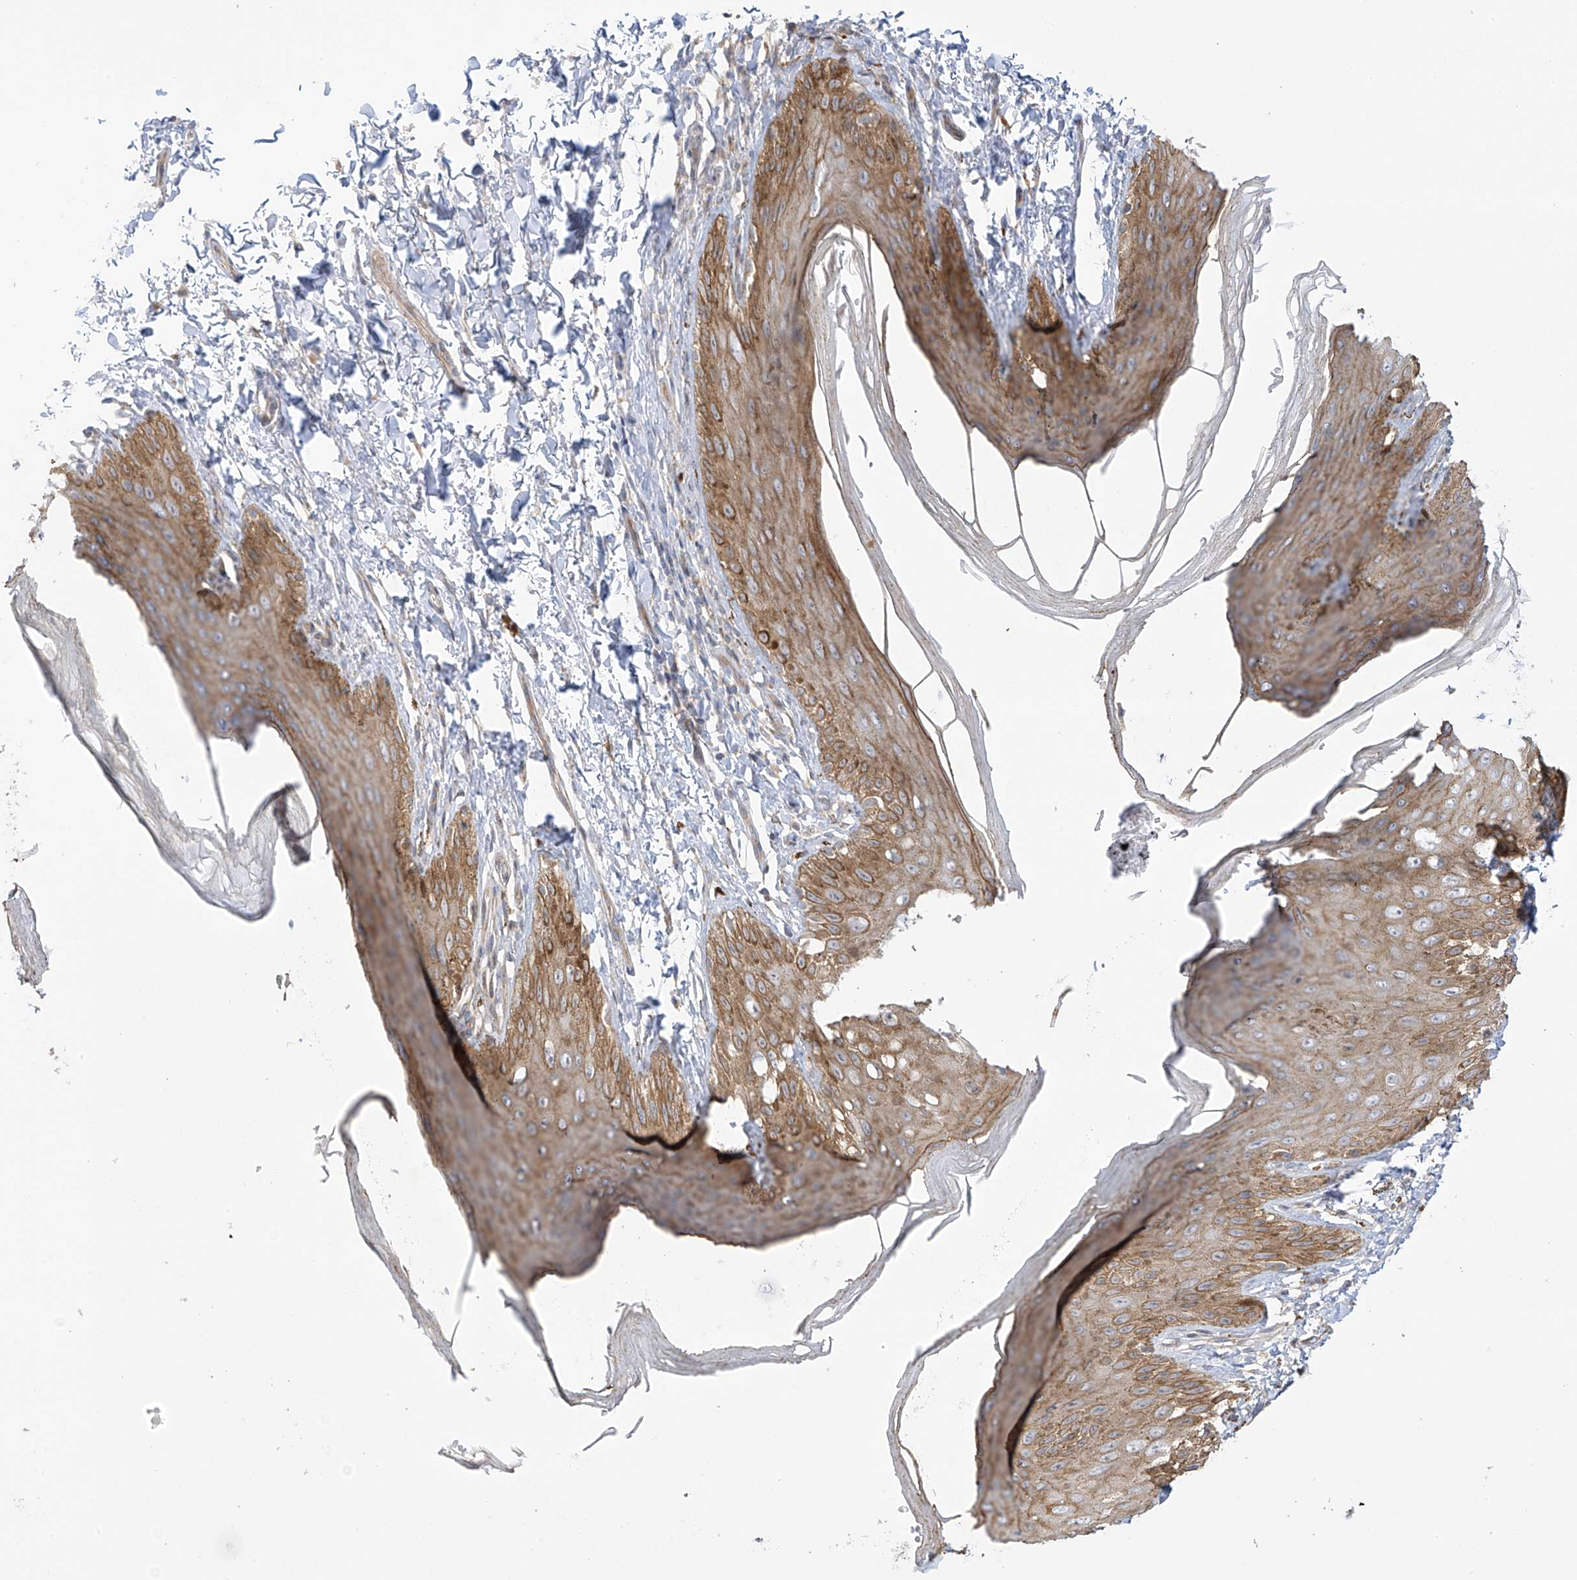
{"staining": {"intensity": "moderate", "quantity": ">75%", "location": "cytoplasmic/membranous"}, "tissue": "skin", "cell_type": "Epidermal cells", "image_type": "normal", "snomed": [{"axis": "morphology", "description": "Normal tissue, NOS"}, {"axis": "topography", "description": "Anal"}], "caption": "Skin stained for a protein (brown) displays moderate cytoplasmic/membranous positive staining in approximately >75% of epidermal cells.", "gene": "ZNF641", "patient": {"sex": "male", "age": 44}}